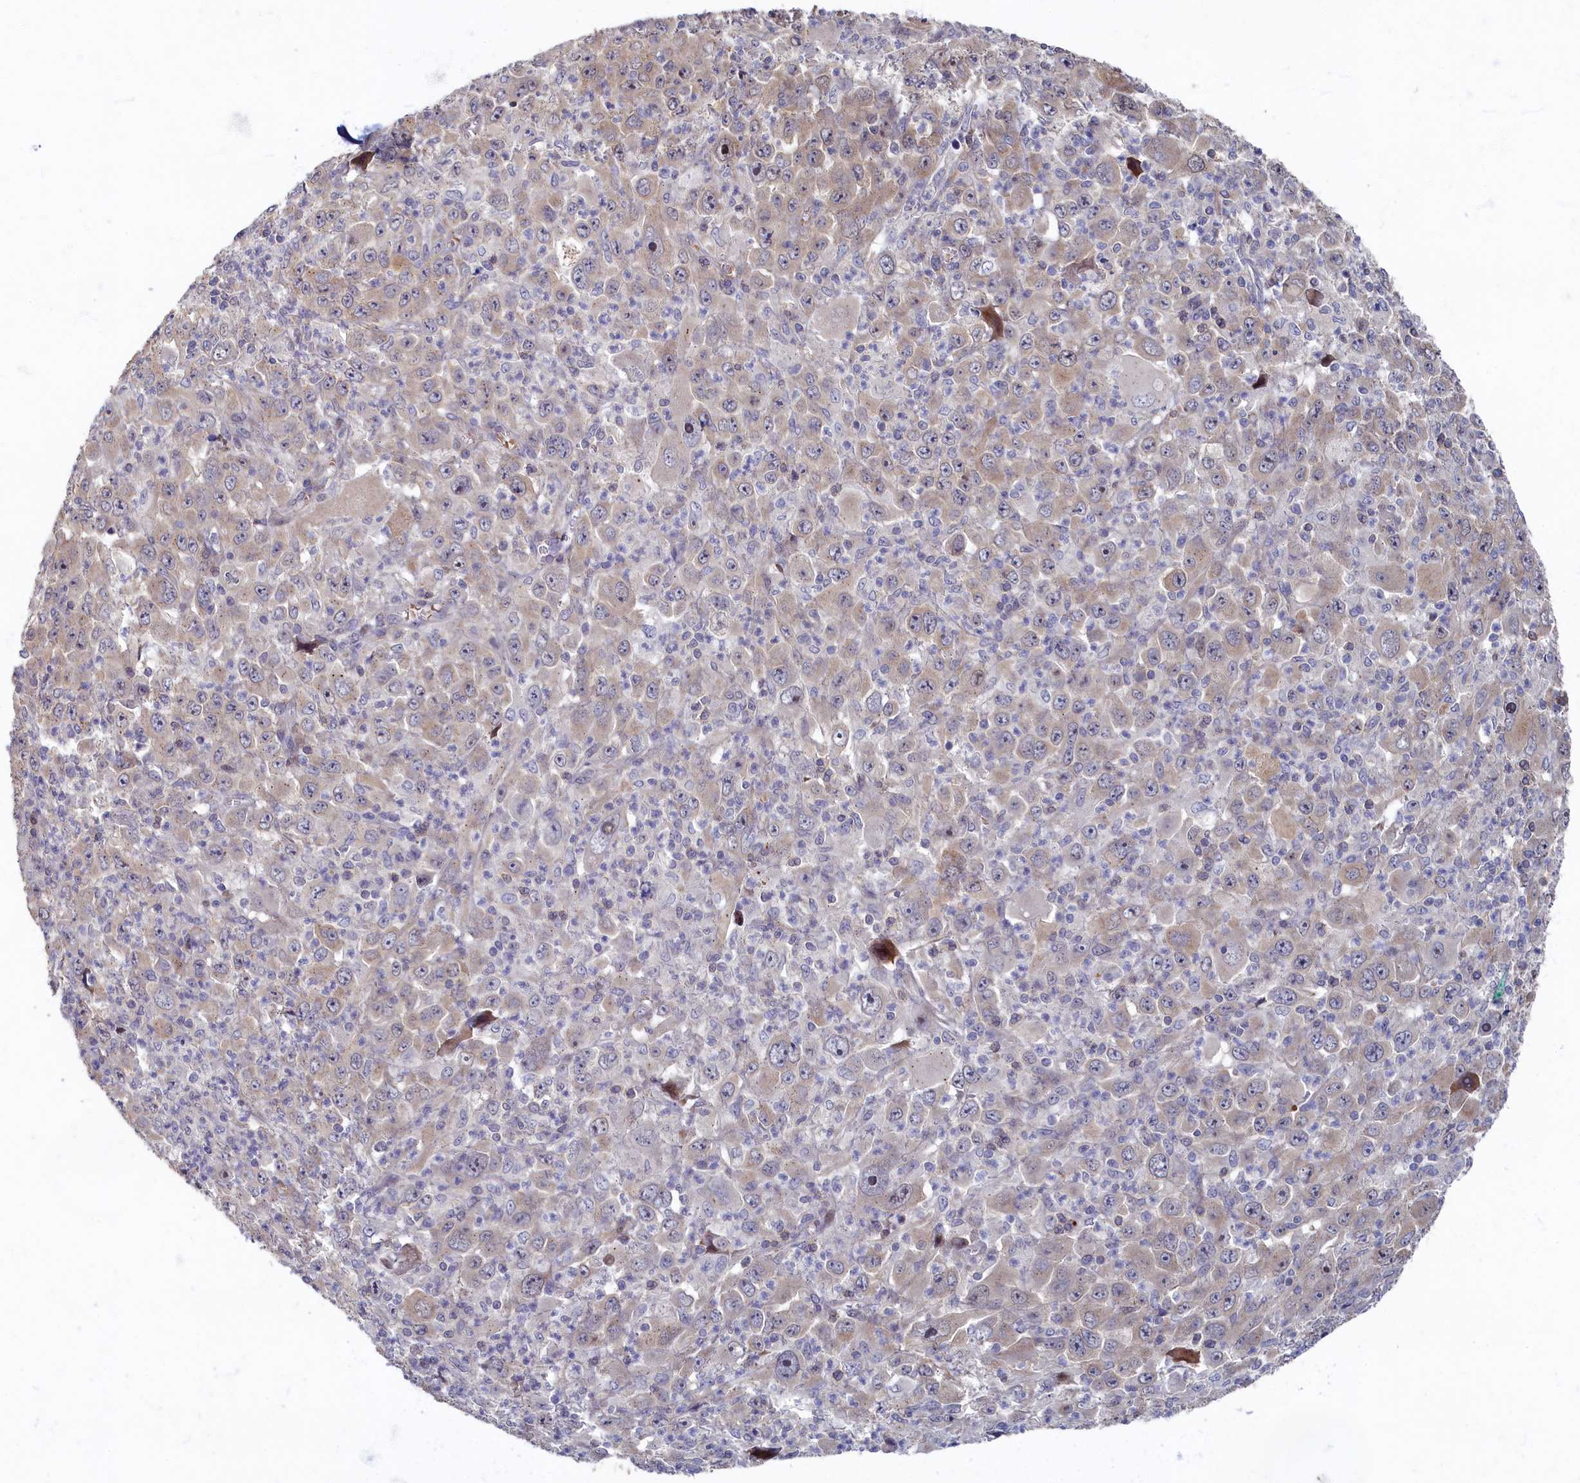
{"staining": {"intensity": "weak", "quantity": "<25%", "location": "cytoplasmic/membranous"}, "tissue": "melanoma", "cell_type": "Tumor cells", "image_type": "cancer", "snomed": [{"axis": "morphology", "description": "Malignant melanoma, Metastatic site"}, {"axis": "topography", "description": "Skin"}], "caption": "Immunohistochemical staining of human melanoma displays no significant expression in tumor cells.", "gene": "HUNK", "patient": {"sex": "female", "age": 56}}